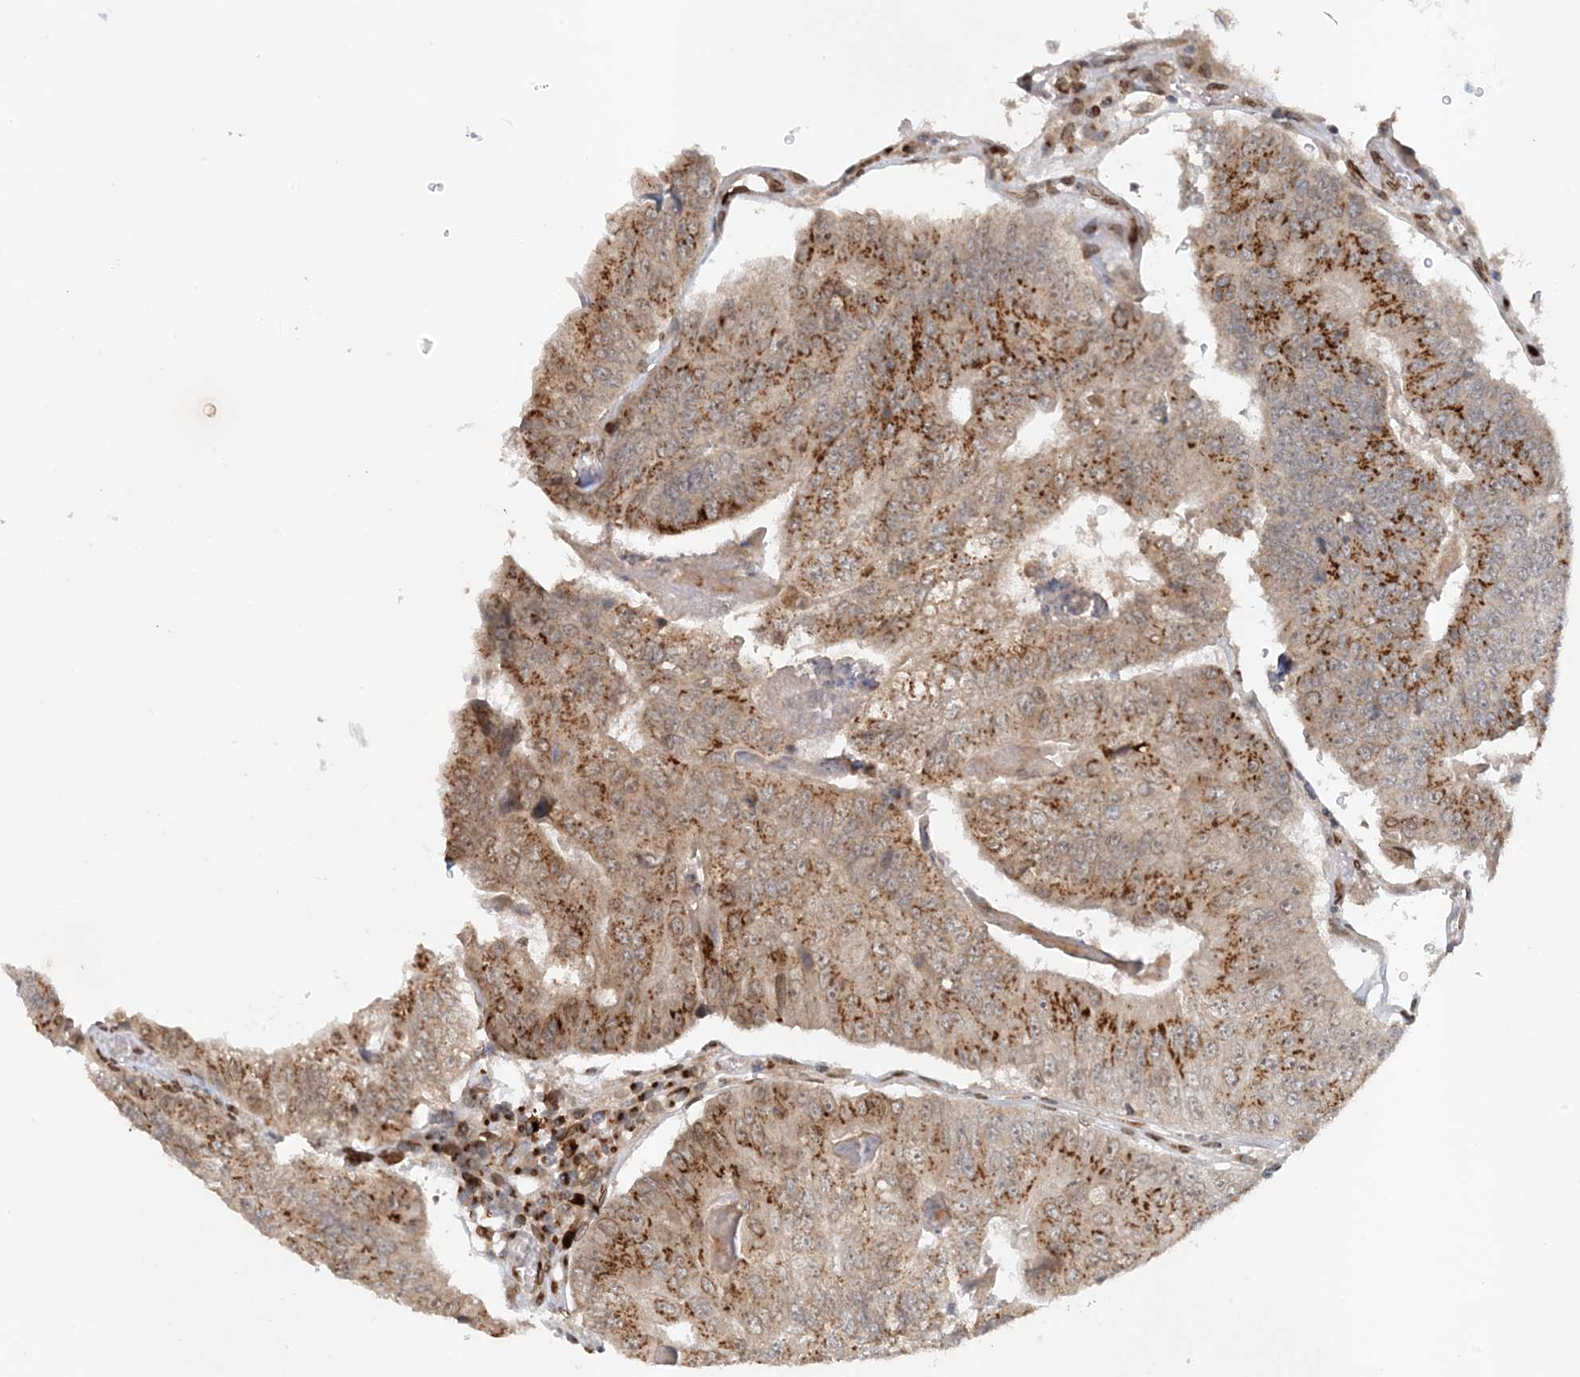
{"staining": {"intensity": "strong", "quantity": "25%-75%", "location": "cytoplasmic/membranous"}, "tissue": "colorectal cancer", "cell_type": "Tumor cells", "image_type": "cancer", "snomed": [{"axis": "morphology", "description": "Adenocarcinoma, NOS"}, {"axis": "topography", "description": "Colon"}], "caption": "Human colorectal adenocarcinoma stained for a protein (brown) displays strong cytoplasmic/membranous positive positivity in approximately 25%-75% of tumor cells.", "gene": "SLC35A2", "patient": {"sex": "female", "age": 67}}